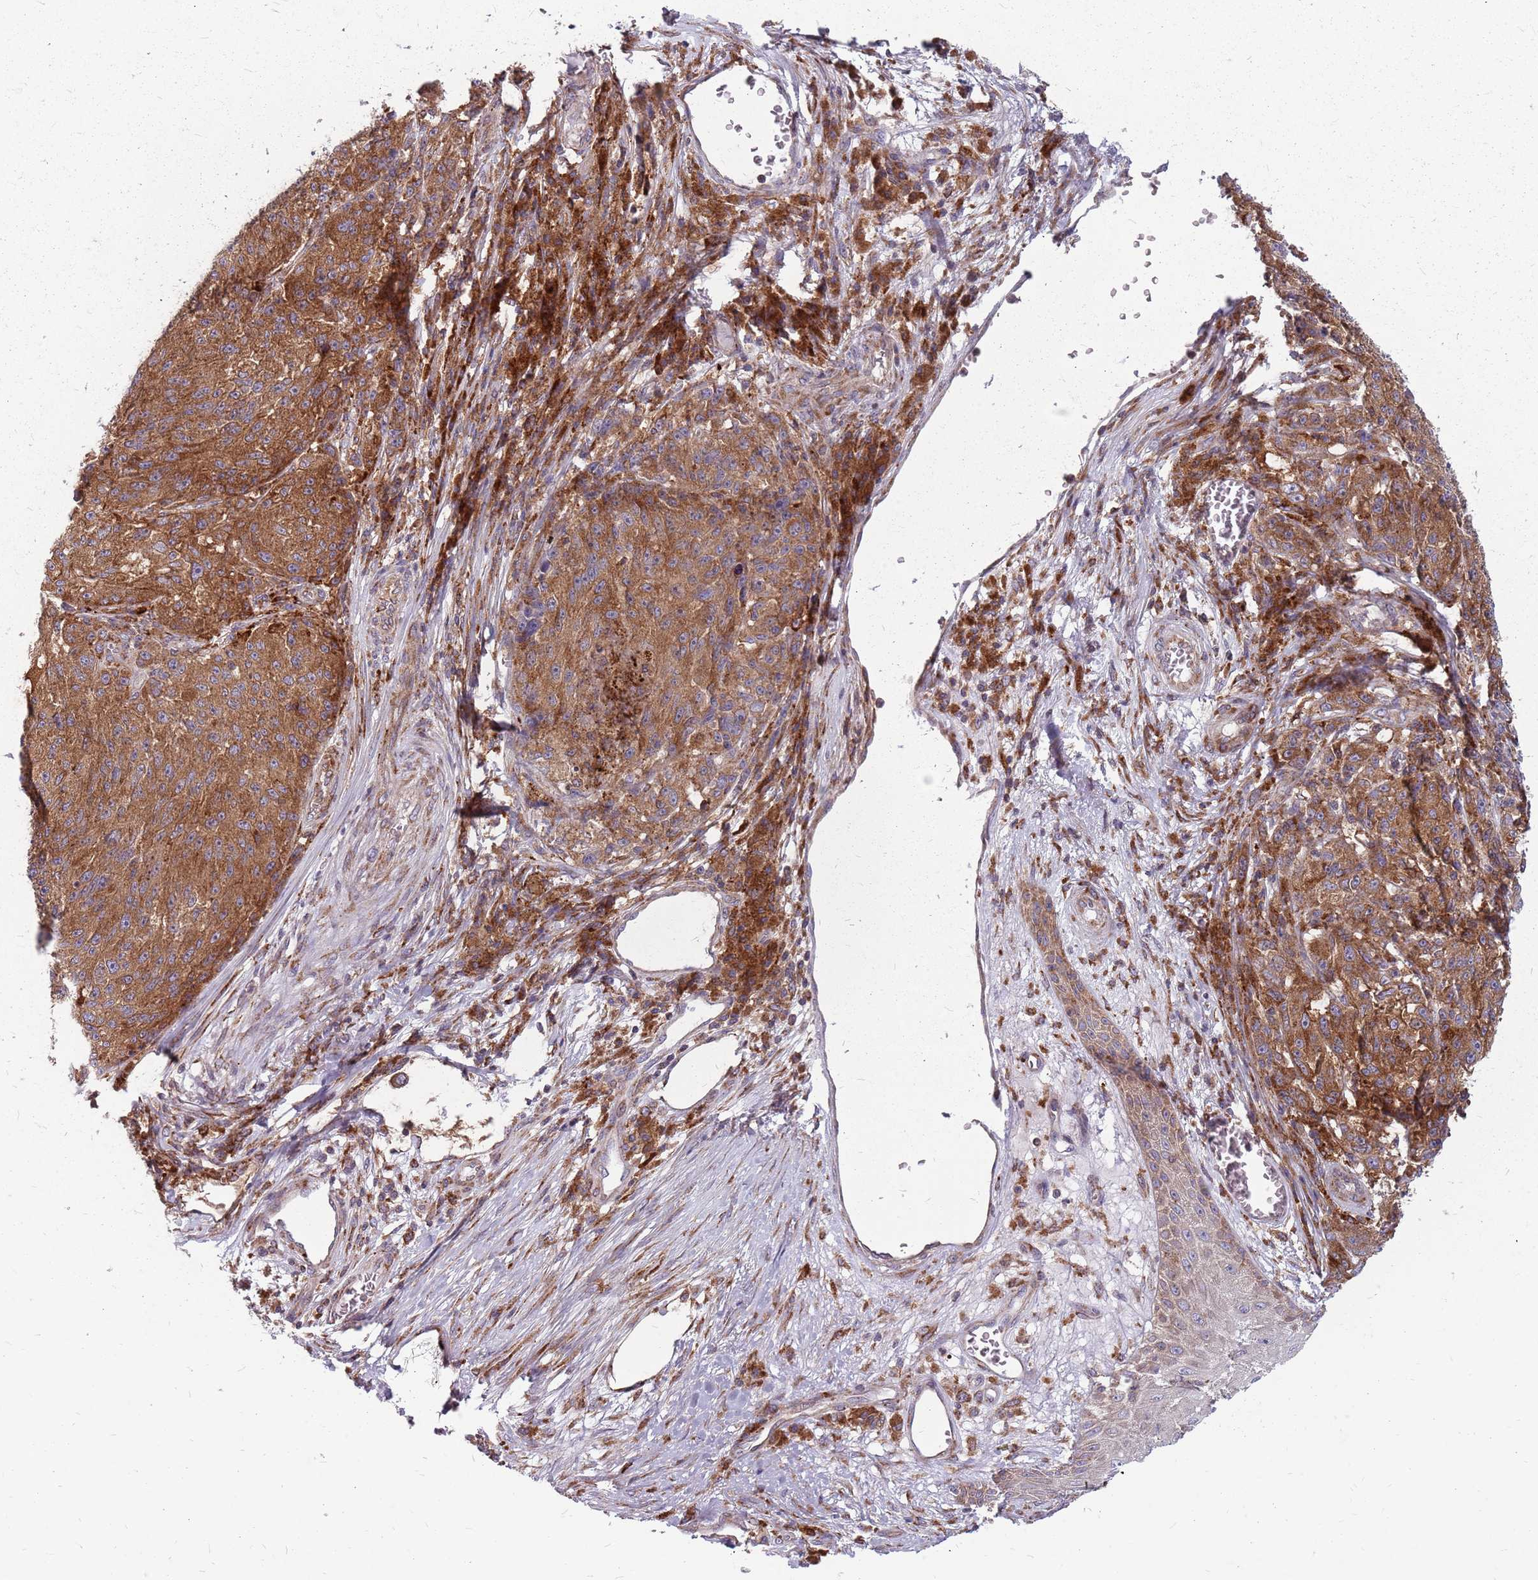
{"staining": {"intensity": "moderate", "quantity": ">75%", "location": "cytoplasmic/membranous"}, "tissue": "melanoma", "cell_type": "Tumor cells", "image_type": "cancer", "snomed": [{"axis": "morphology", "description": "Malignant melanoma, NOS"}, {"axis": "topography", "description": "Skin"}], "caption": "Tumor cells show moderate cytoplasmic/membranous expression in about >75% of cells in melanoma.", "gene": "NME4", "patient": {"sex": "male", "age": 53}}